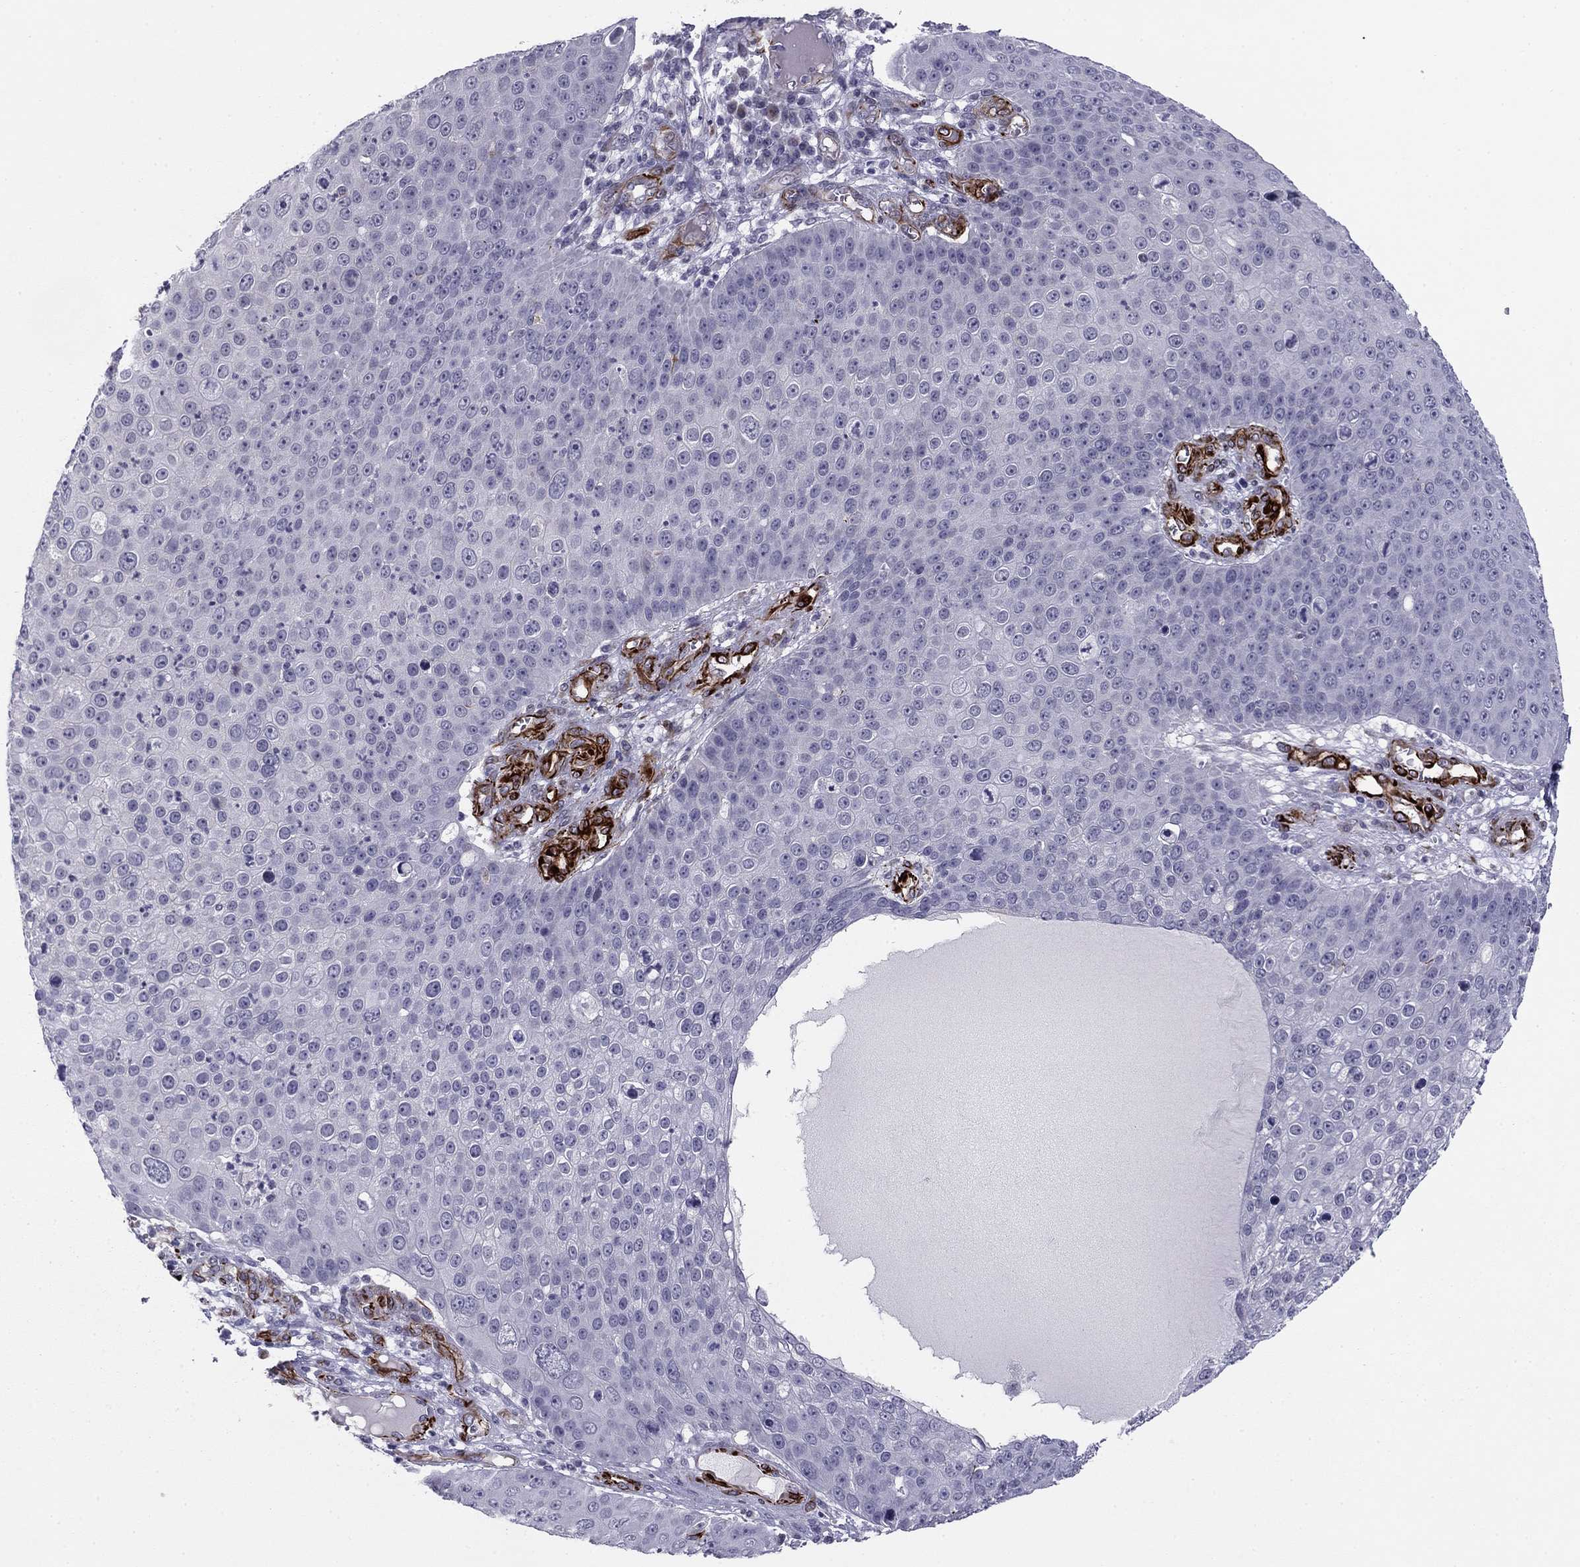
{"staining": {"intensity": "negative", "quantity": "none", "location": "none"}, "tissue": "skin cancer", "cell_type": "Tumor cells", "image_type": "cancer", "snomed": [{"axis": "morphology", "description": "Squamous cell carcinoma, NOS"}, {"axis": "topography", "description": "Skin"}], "caption": "DAB immunohistochemical staining of skin squamous cell carcinoma displays no significant expression in tumor cells.", "gene": "ANKS4B", "patient": {"sex": "male", "age": 71}}